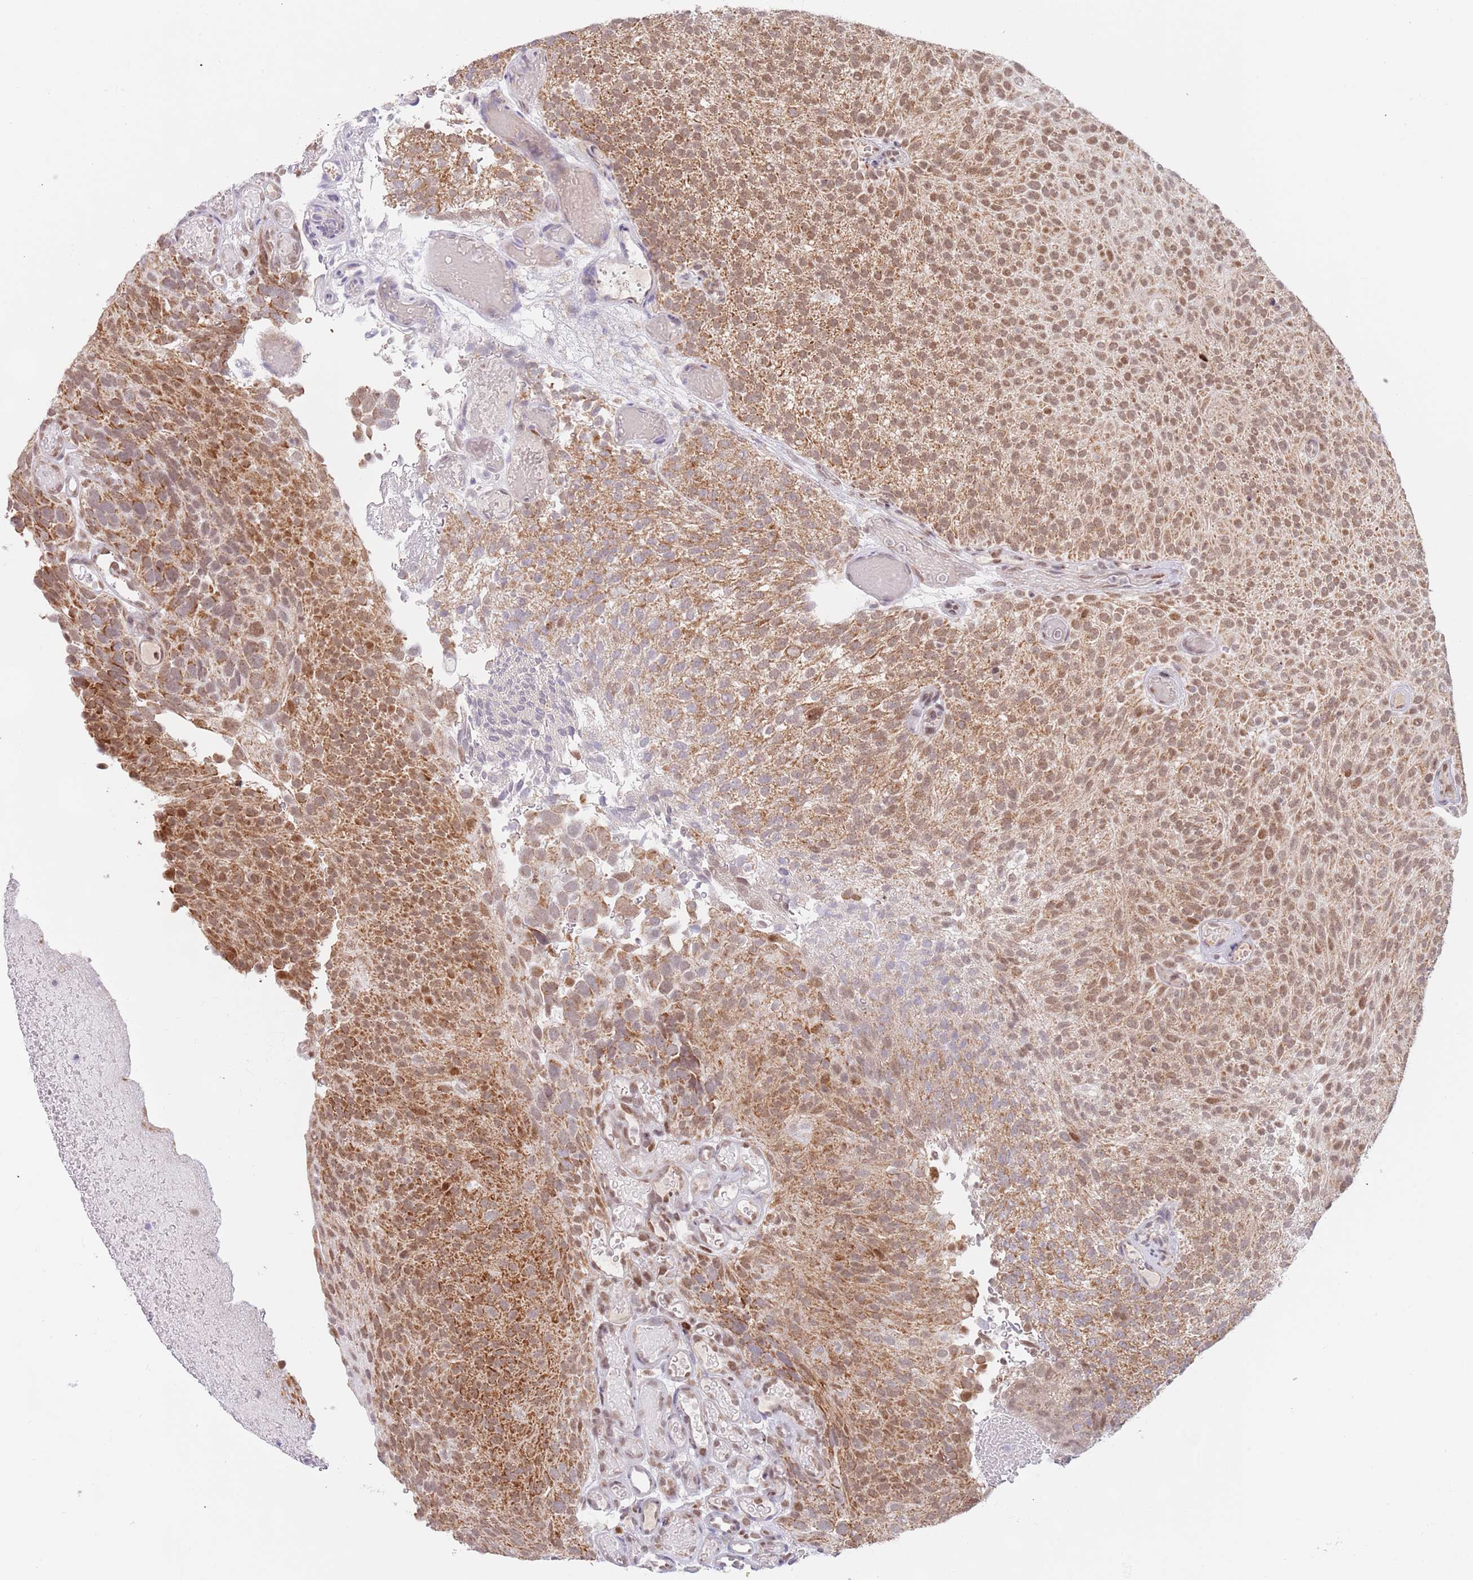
{"staining": {"intensity": "moderate", "quantity": ">75%", "location": "cytoplasmic/membranous,nuclear"}, "tissue": "urothelial cancer", "cell_type": "Tumor cells", "image_type": "cancer", "snomed": [{"axis": "morphology", "description": "Urothelial carcinoma, Low grade"}, {"axis": "topography", "description": "Urinary bladder"}], "caption": "Tumor cells show medium levels of moderate cytoplasmic/membranous and nuclear positivity in approximately >75% of cells in urothelial cancer.", "gene": "TIMM13", "patient": {"sex": "male", "age": 78}}